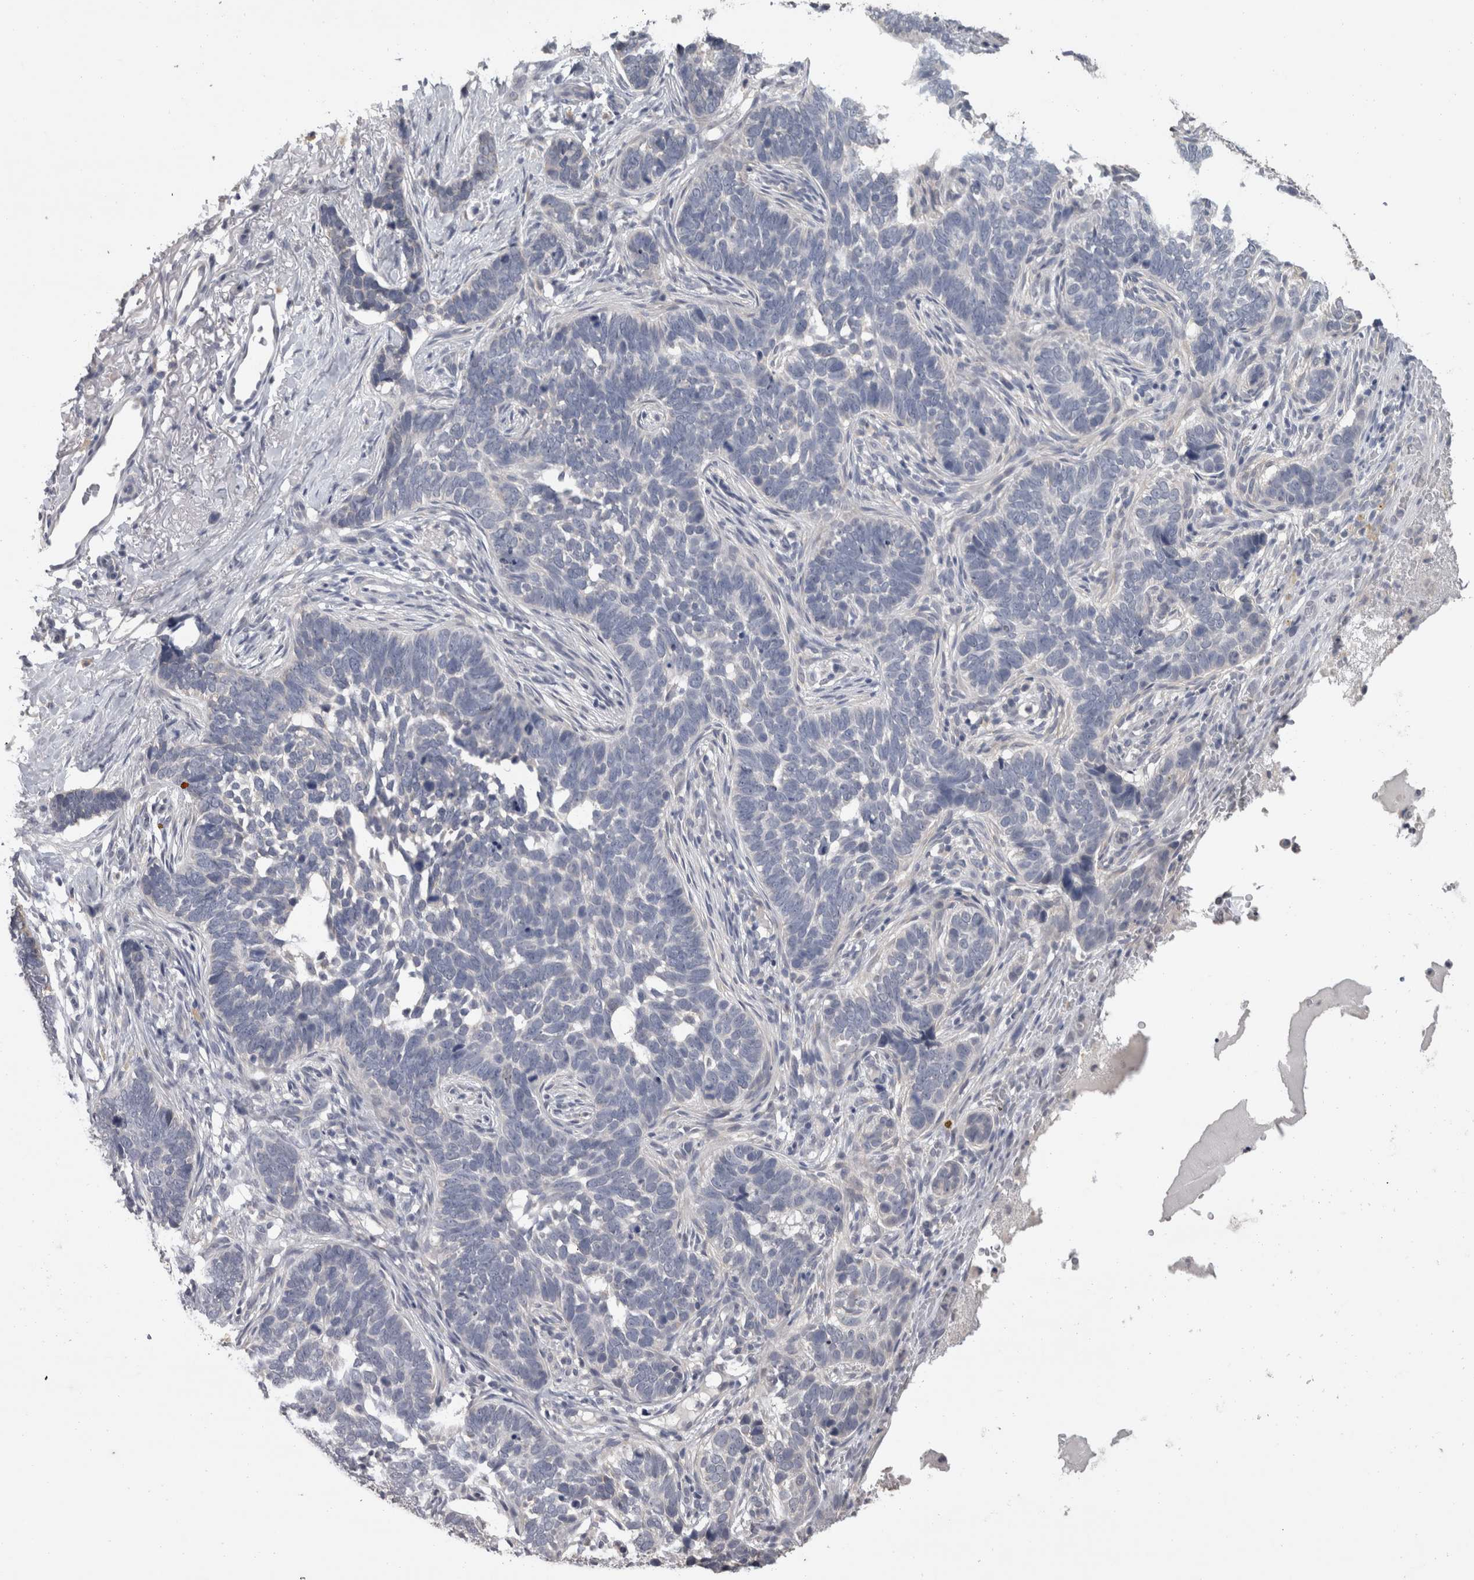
{"staining": {"intensity": "negative", "quantity": "none", "location": "none"}, "tissue": "skin cancer", "cell_type": "Tumor cells", "image_type": "cancer", "snomed": [{"axis": "morphology", "description": "Normal tissue, NOS"}, {"axis": "morphology", "description": "Basal cell carcinoma"}, {"axis": "topography", "description": "Skin"}], "caption": "DAB (3,3'-diaminobenzidine) immunohistochemical staining of human skin cancer (basal cell carcinoma) reveals no significant expression in tumor cells.", "gene": "FHOD3", "patient": {"sex": "male", "age": 77}}